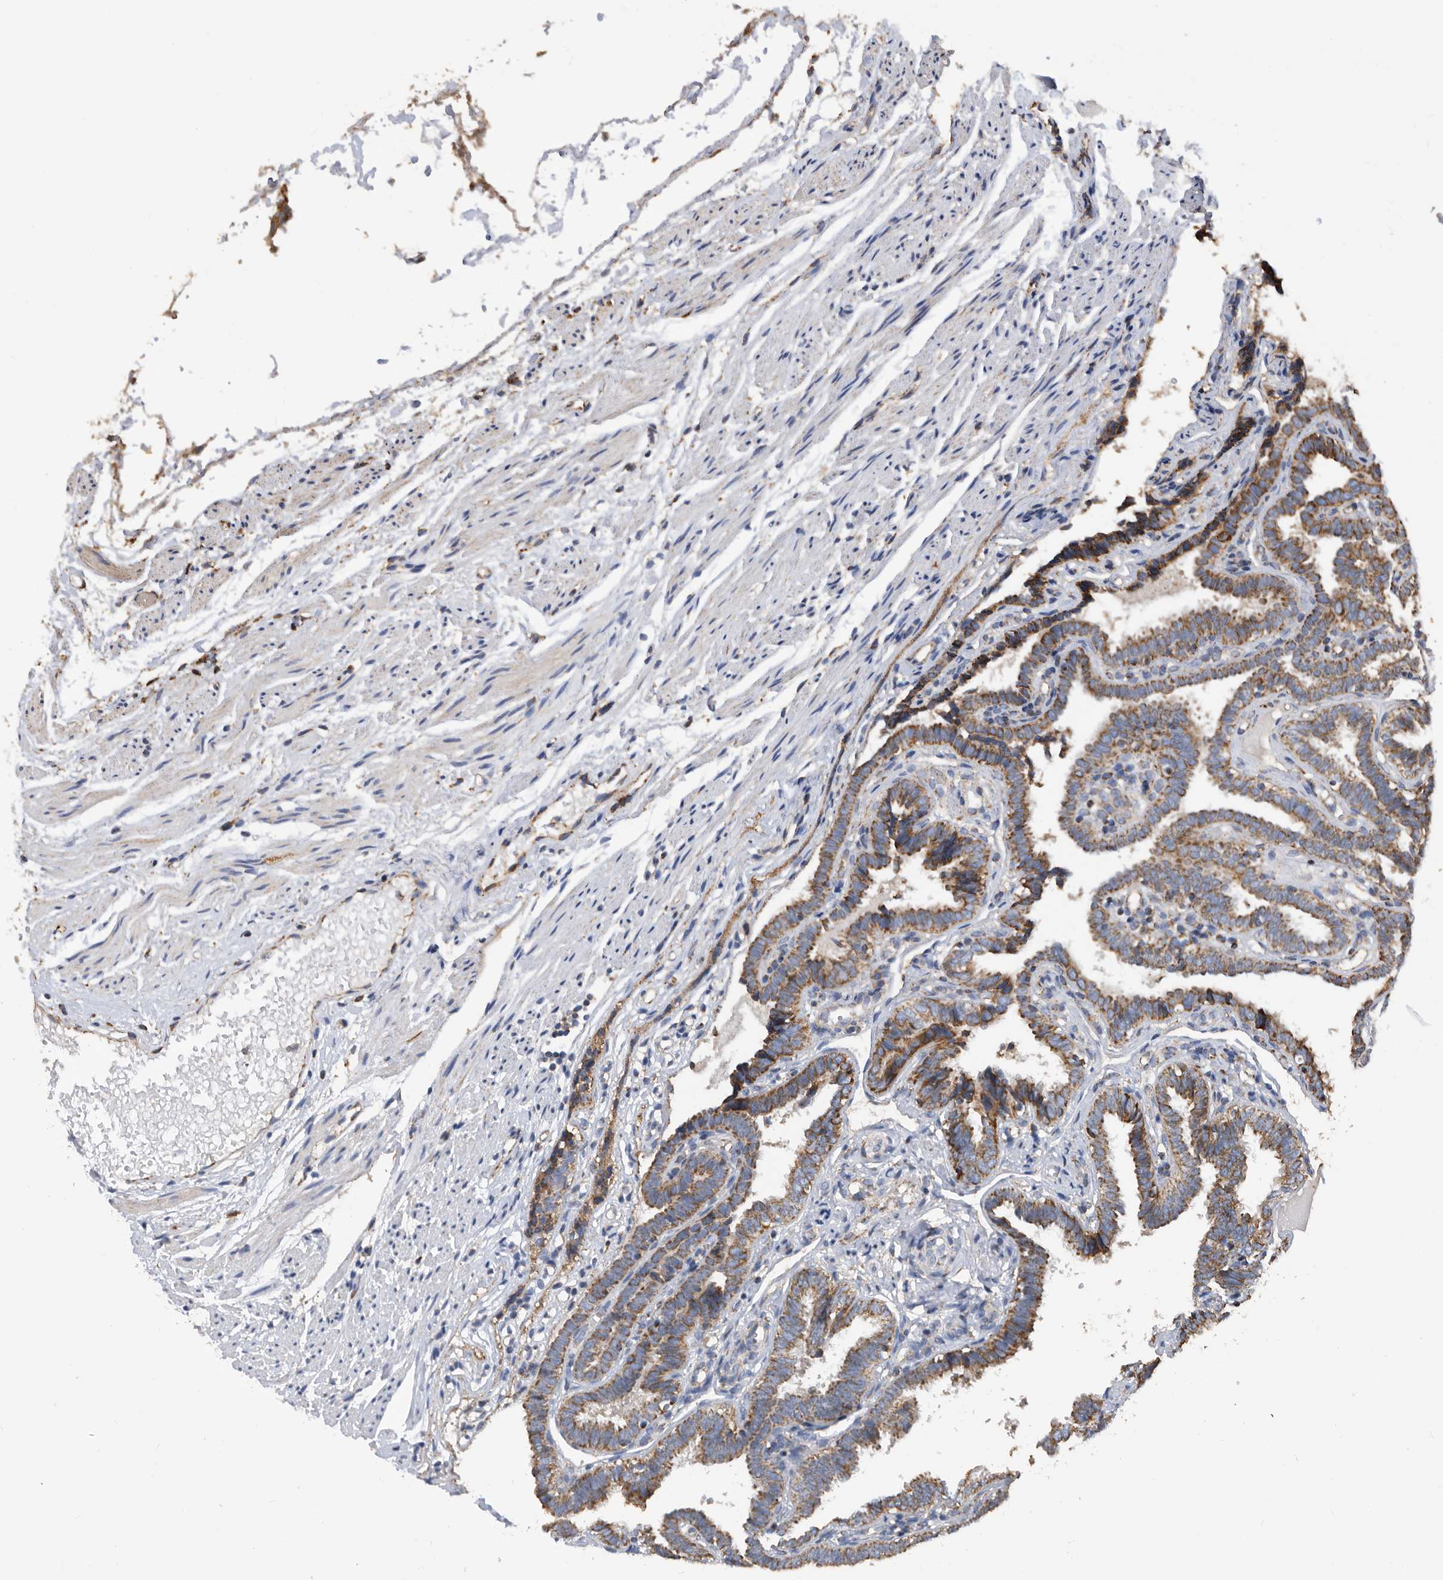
{"staining": {"intensity": "moderate", "quantity": ">75%", "location": "cytoplasmic/membranous"}, "tissue": "fallopian tube", "cell_type": "Glandular cells", "image_type": "normal", "snomed": [{"axis": "morphology", "description": "Normal tissue, NOS"}, {"axis": "topography", "description": "Fallopian tube"}], "caption": "Immunohistochemistry (IHC) image of unremarkable fallopian tube stained for a protein (brown), which shows medium levels of moderate cytoplasmic/membranous expression in approximately >75% of glandular cells.", "gene": "WFDC1", "patient": {"sex": "female", "age": 39}}